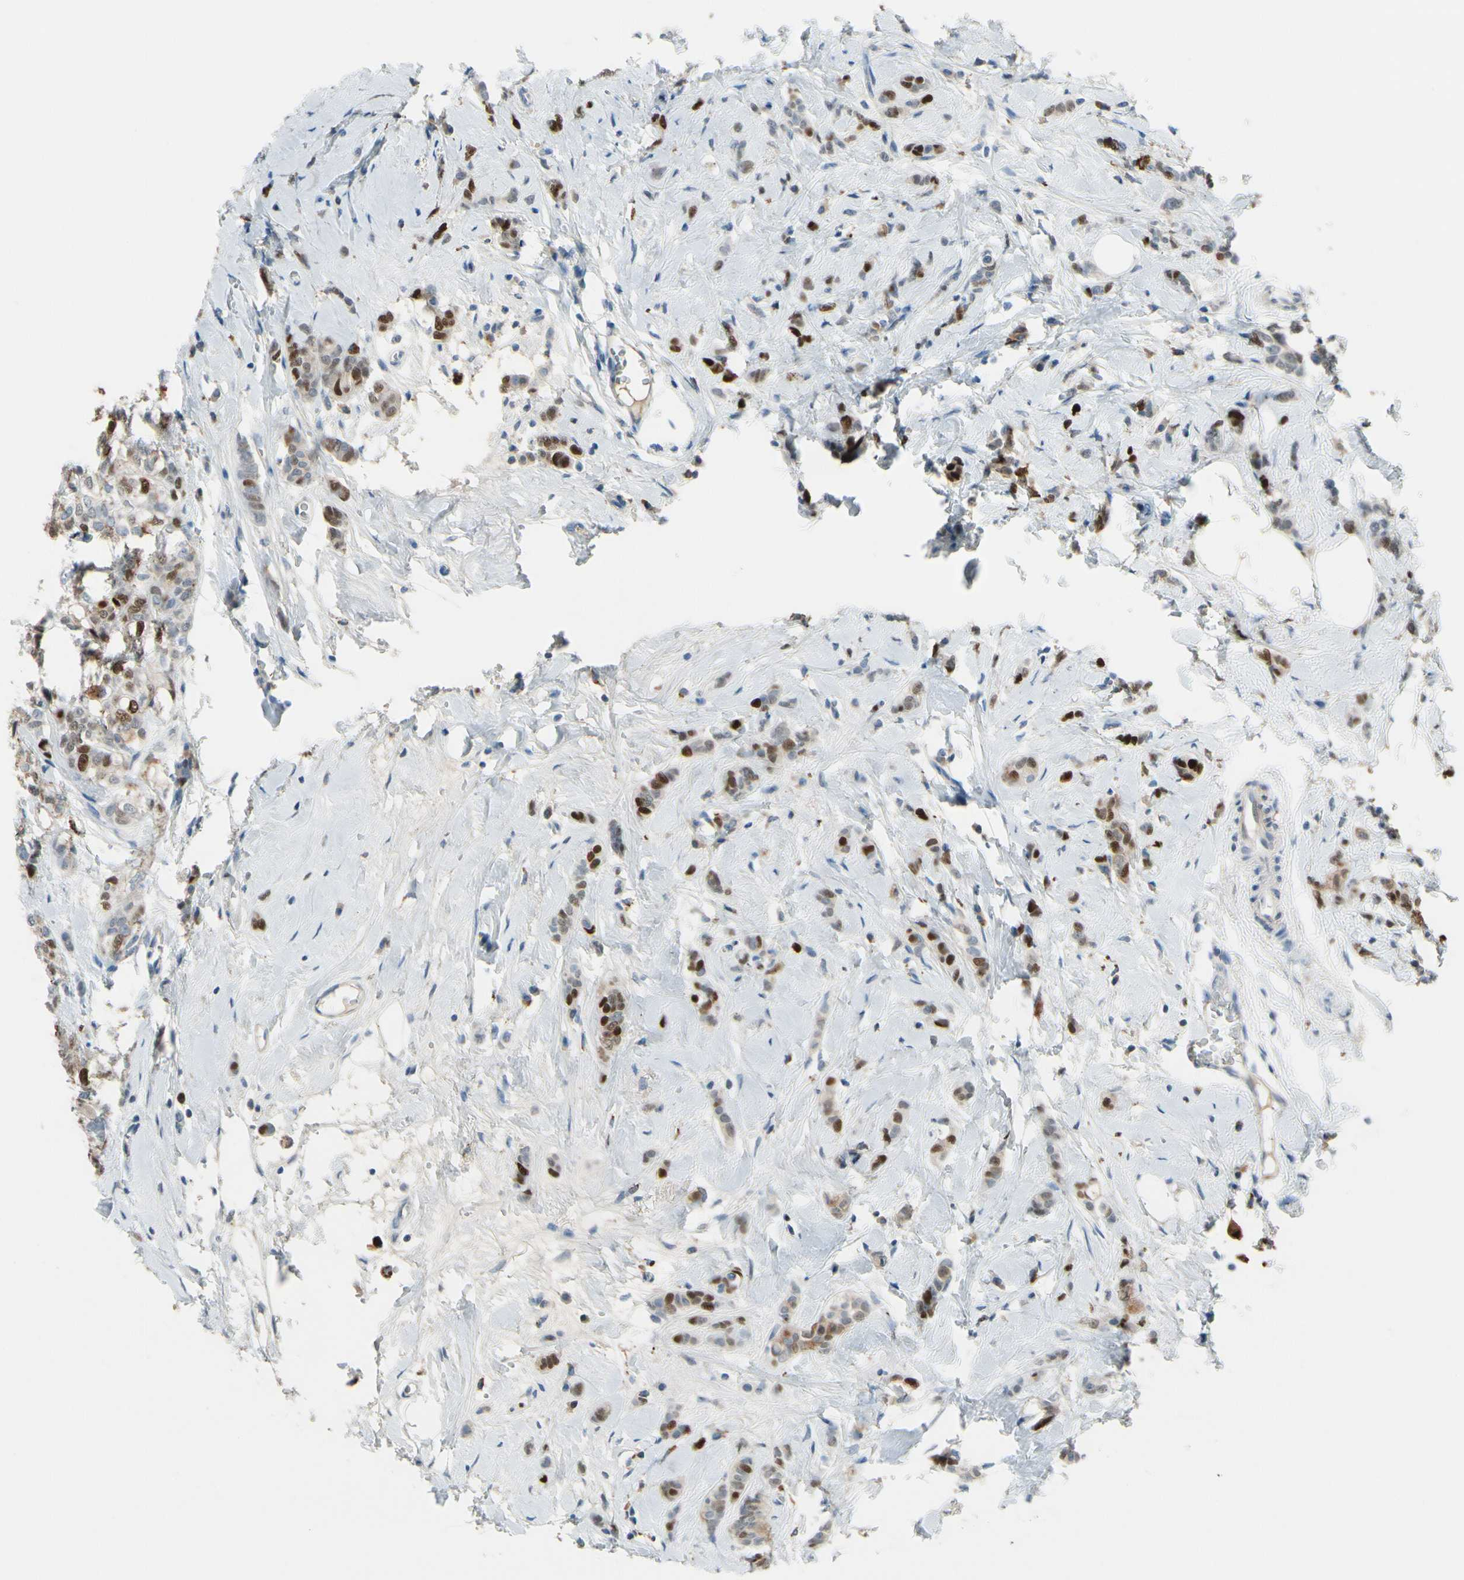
{"staining": {"intensity": "strong", "quantity": "25%-75%", "location": "nuclear"}, "tissue": "breast cancer", "cell_type": "Tumor cells", "image_type": "cancer", "snomed": [{"axis": "morphology", "description": "Lobular carcinoma"}, {"axis": "topography", "description": "Breast"}], "caption": "The micrograph demonstrates staining of breast cancer, revealing strong nuclear protein expression (brown color) within tumor cells.", "gene": "ZKSCAN4", "patient": {"sex": "female", "age": 60}}